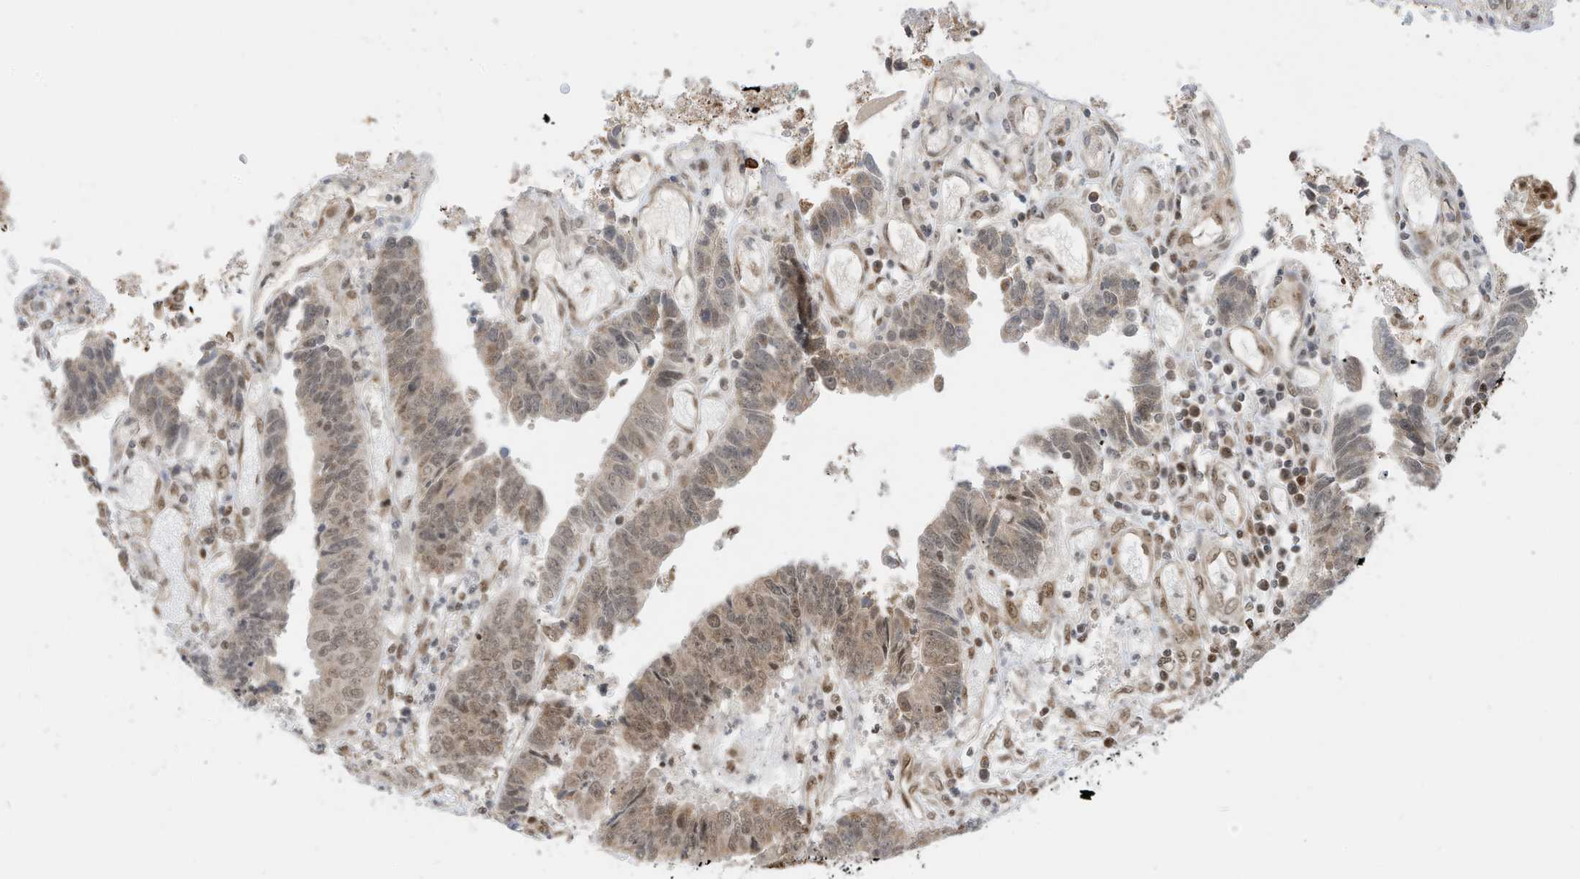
{"staining": {"intensity": "weak", "quantity": "<25%", "location": "cytoplasmic/membranous,nuclear"}, "tissue": "colorectal cancer", "cell_type": "Tumor cells", "image_type": "cancer", "snomed": [{"axis": "morphology", "description": "Adenocarcinoma, NOS"}, {"axis": "topography", "description": "Rectum"}], "caption": "A micrograph of human colorectal cancer is negative for staining in tumor cells.", "gene": "AURKAIP1", "patient": {"sex": "male", "age": 84}}